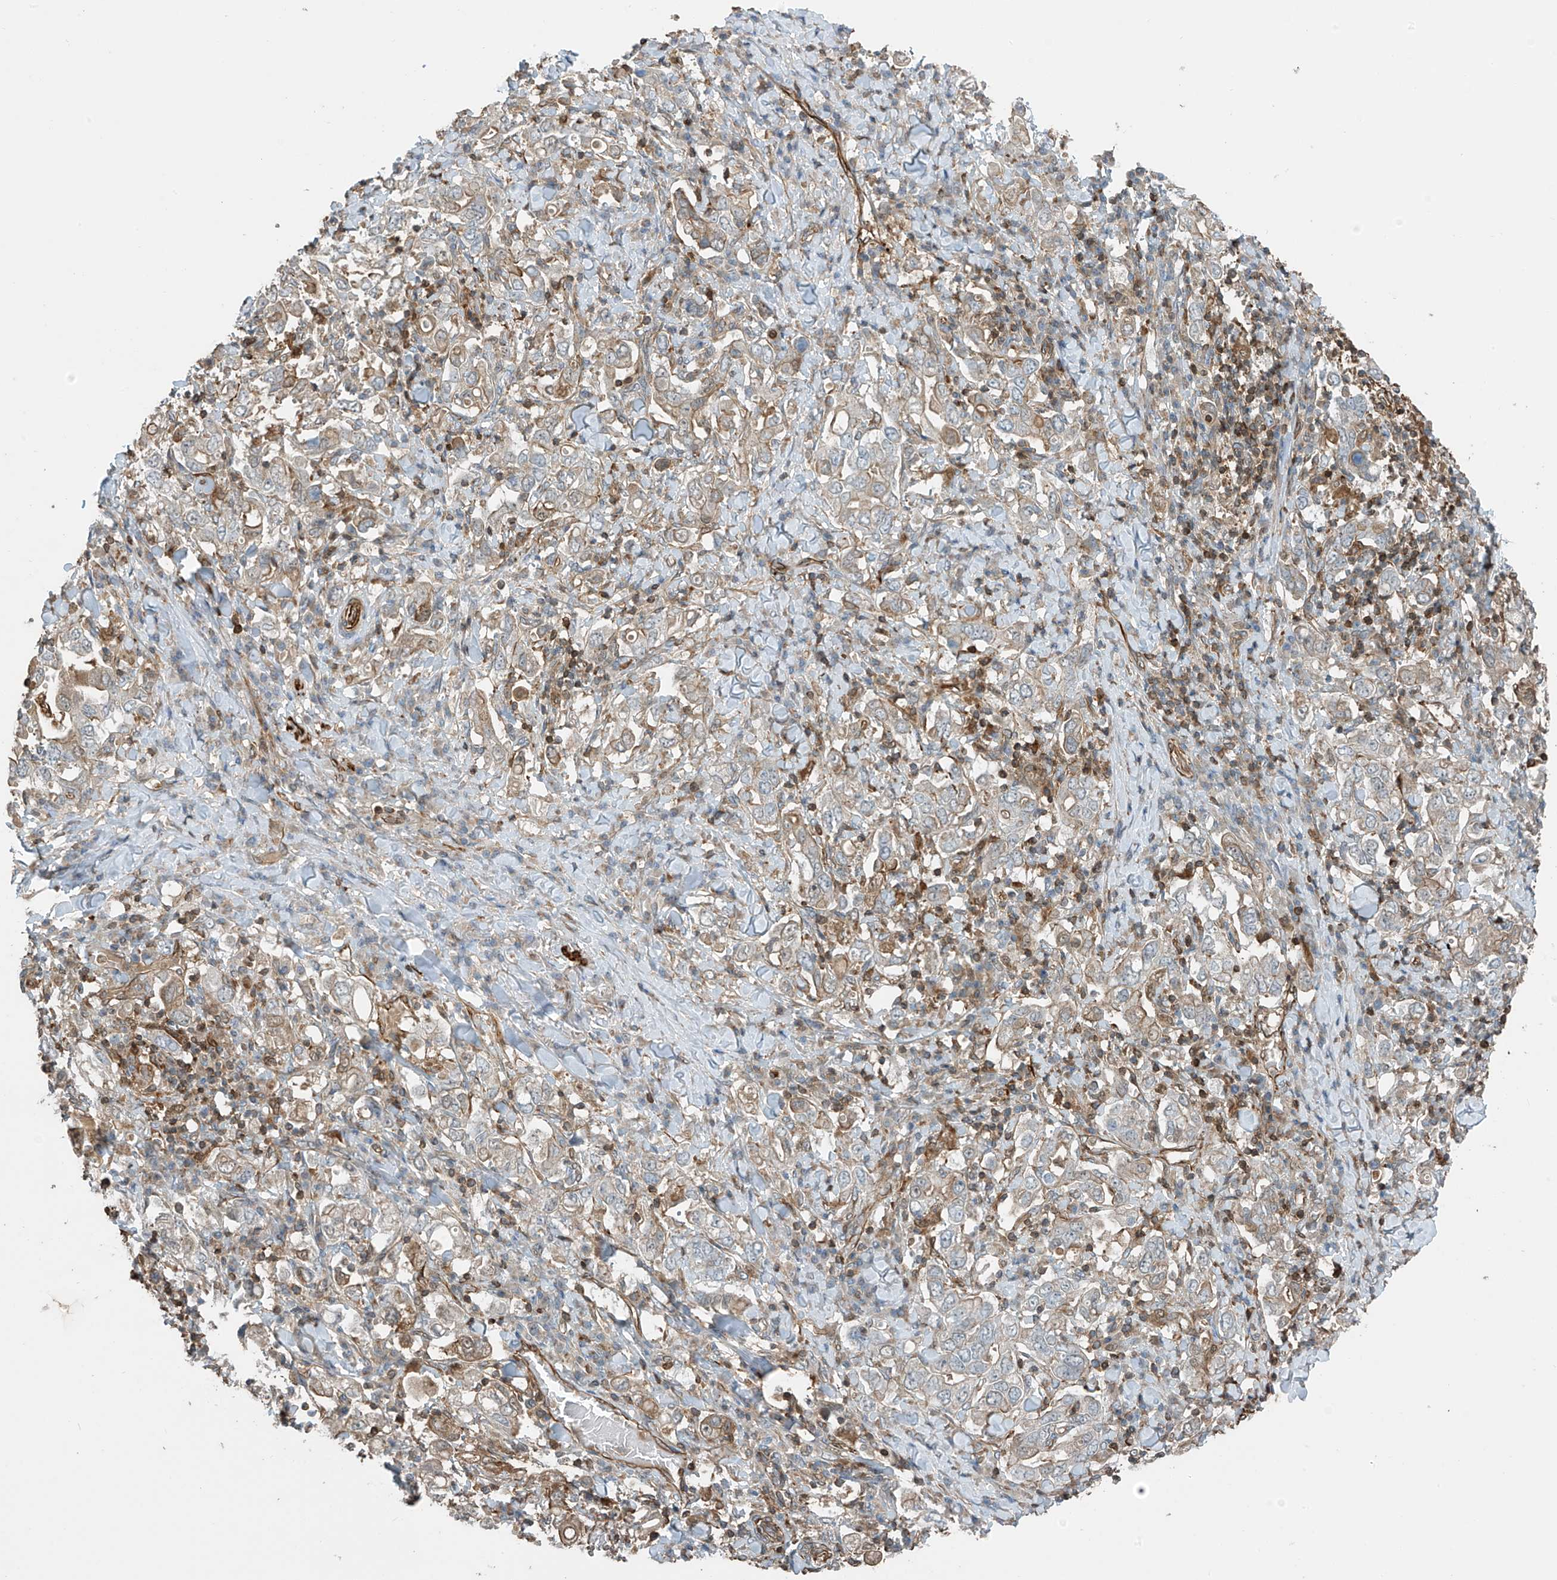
{"staining": {"intensity": "weak", "quantity": "25%-75%", "location": "cytoplasmic/membranous"}, "tissue": "stomach cancer", "cell_type": "Tumor cells", "image_type": "cancer", "snomed": [{"axis": "morphology", "description": "Adenocarcinoma, NOS"}, {"axis": "topography", "description": "Stomach, upper"}], "caption": "About 25%-75% of tumor cells in stomach cancer (adenocarcinoma) demonstrate weak cytoplasmic/membranous protein staining as visualized by brown immunohistochemical staining.", "gene": "SH3BGRL3", "patient": {"sex": "male", "age": 62}}